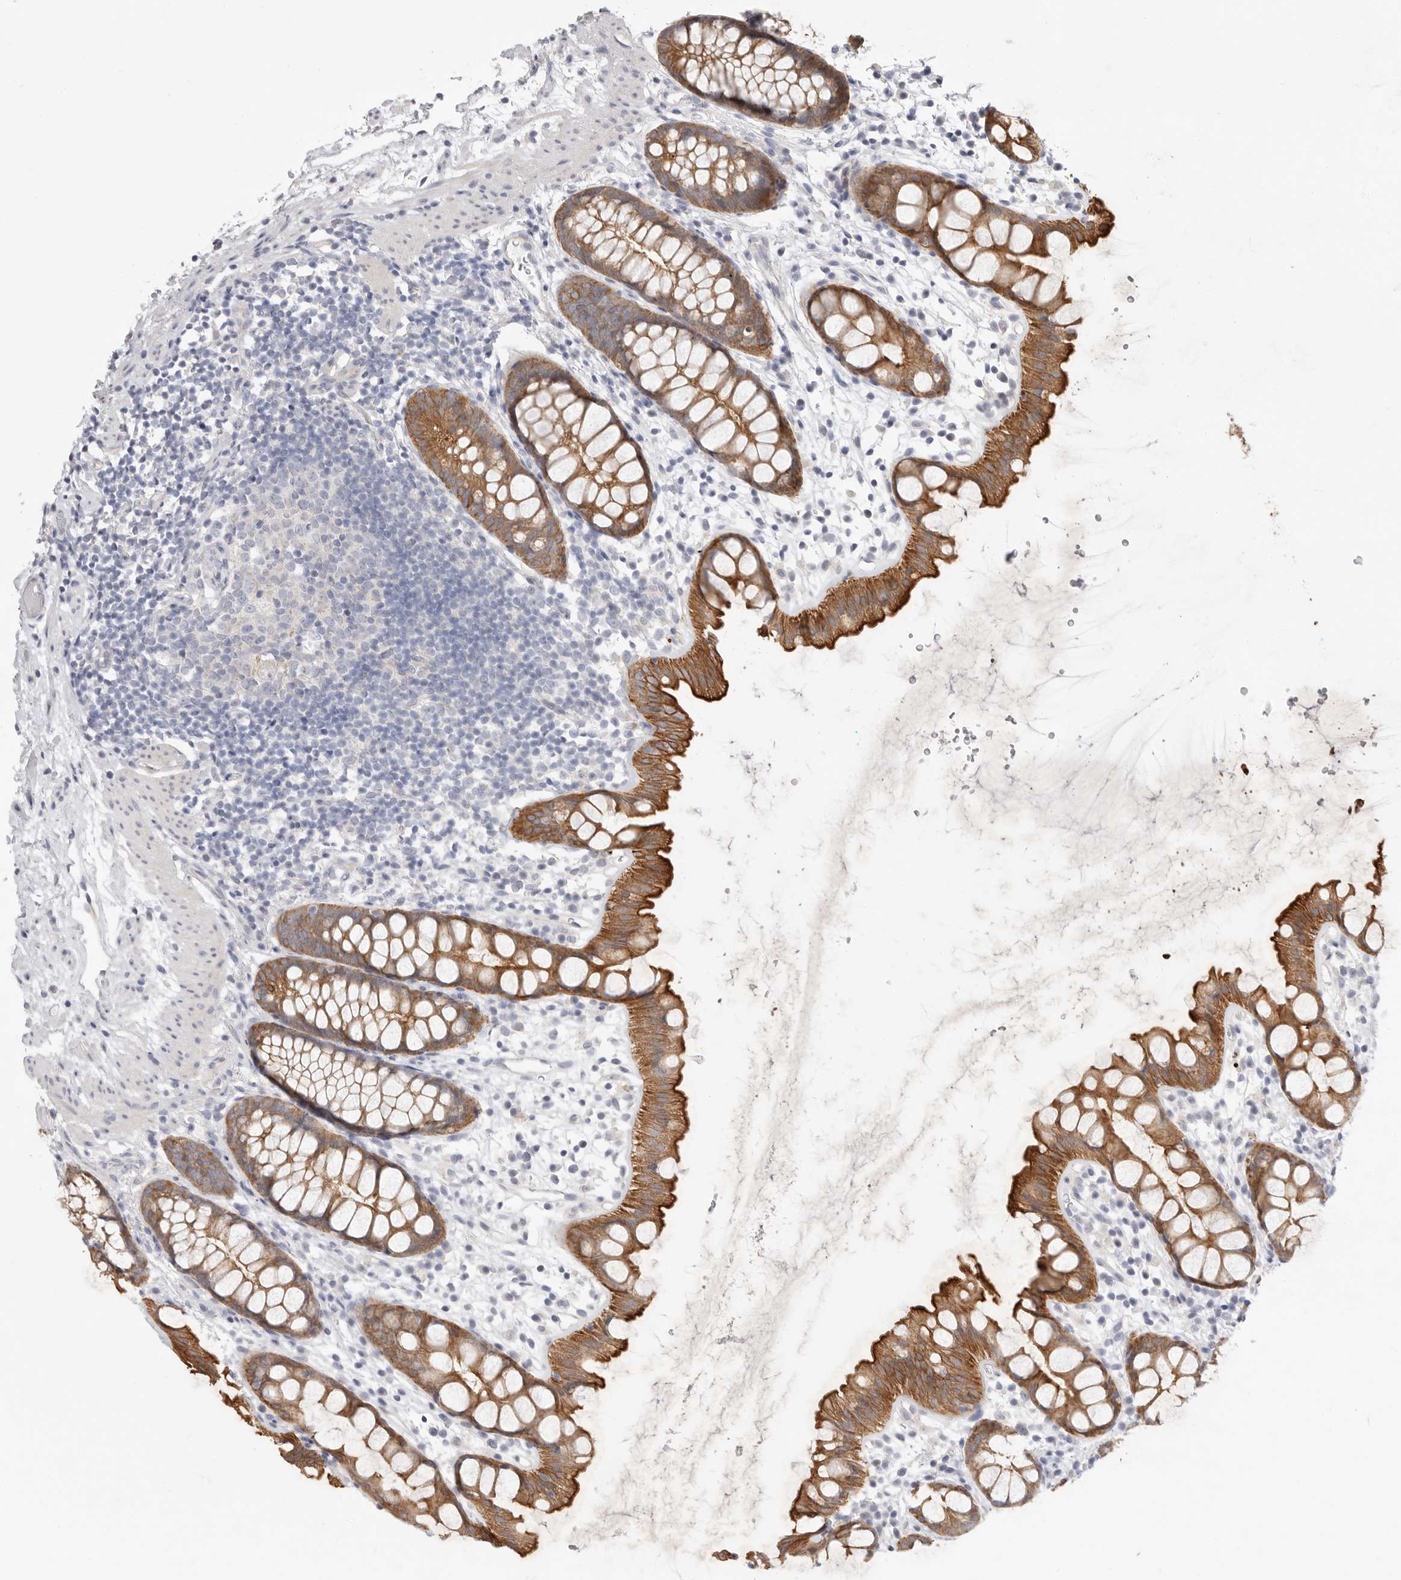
{"staining": {"intensity": "strong", "quantity": ">75%", "location": "cytoplasmic/membranous"}, "tissue": "rectum", "cell_type": "Glandular cells", "image_type": "normal", "snomed": [{"axis": "morphology", "description": "Normal tissue, NOS"}, {"axis": "topography", "description": "Rectum"}], "caption": "A high amount of strong cytoplasmic/membranous expression is identified in about >75% of glandular cells in normal rectum. (IHC, brightfield microscopy, high magnification).", "gene": "USH1C", "patient": {"sex": "female", "age": 65}}